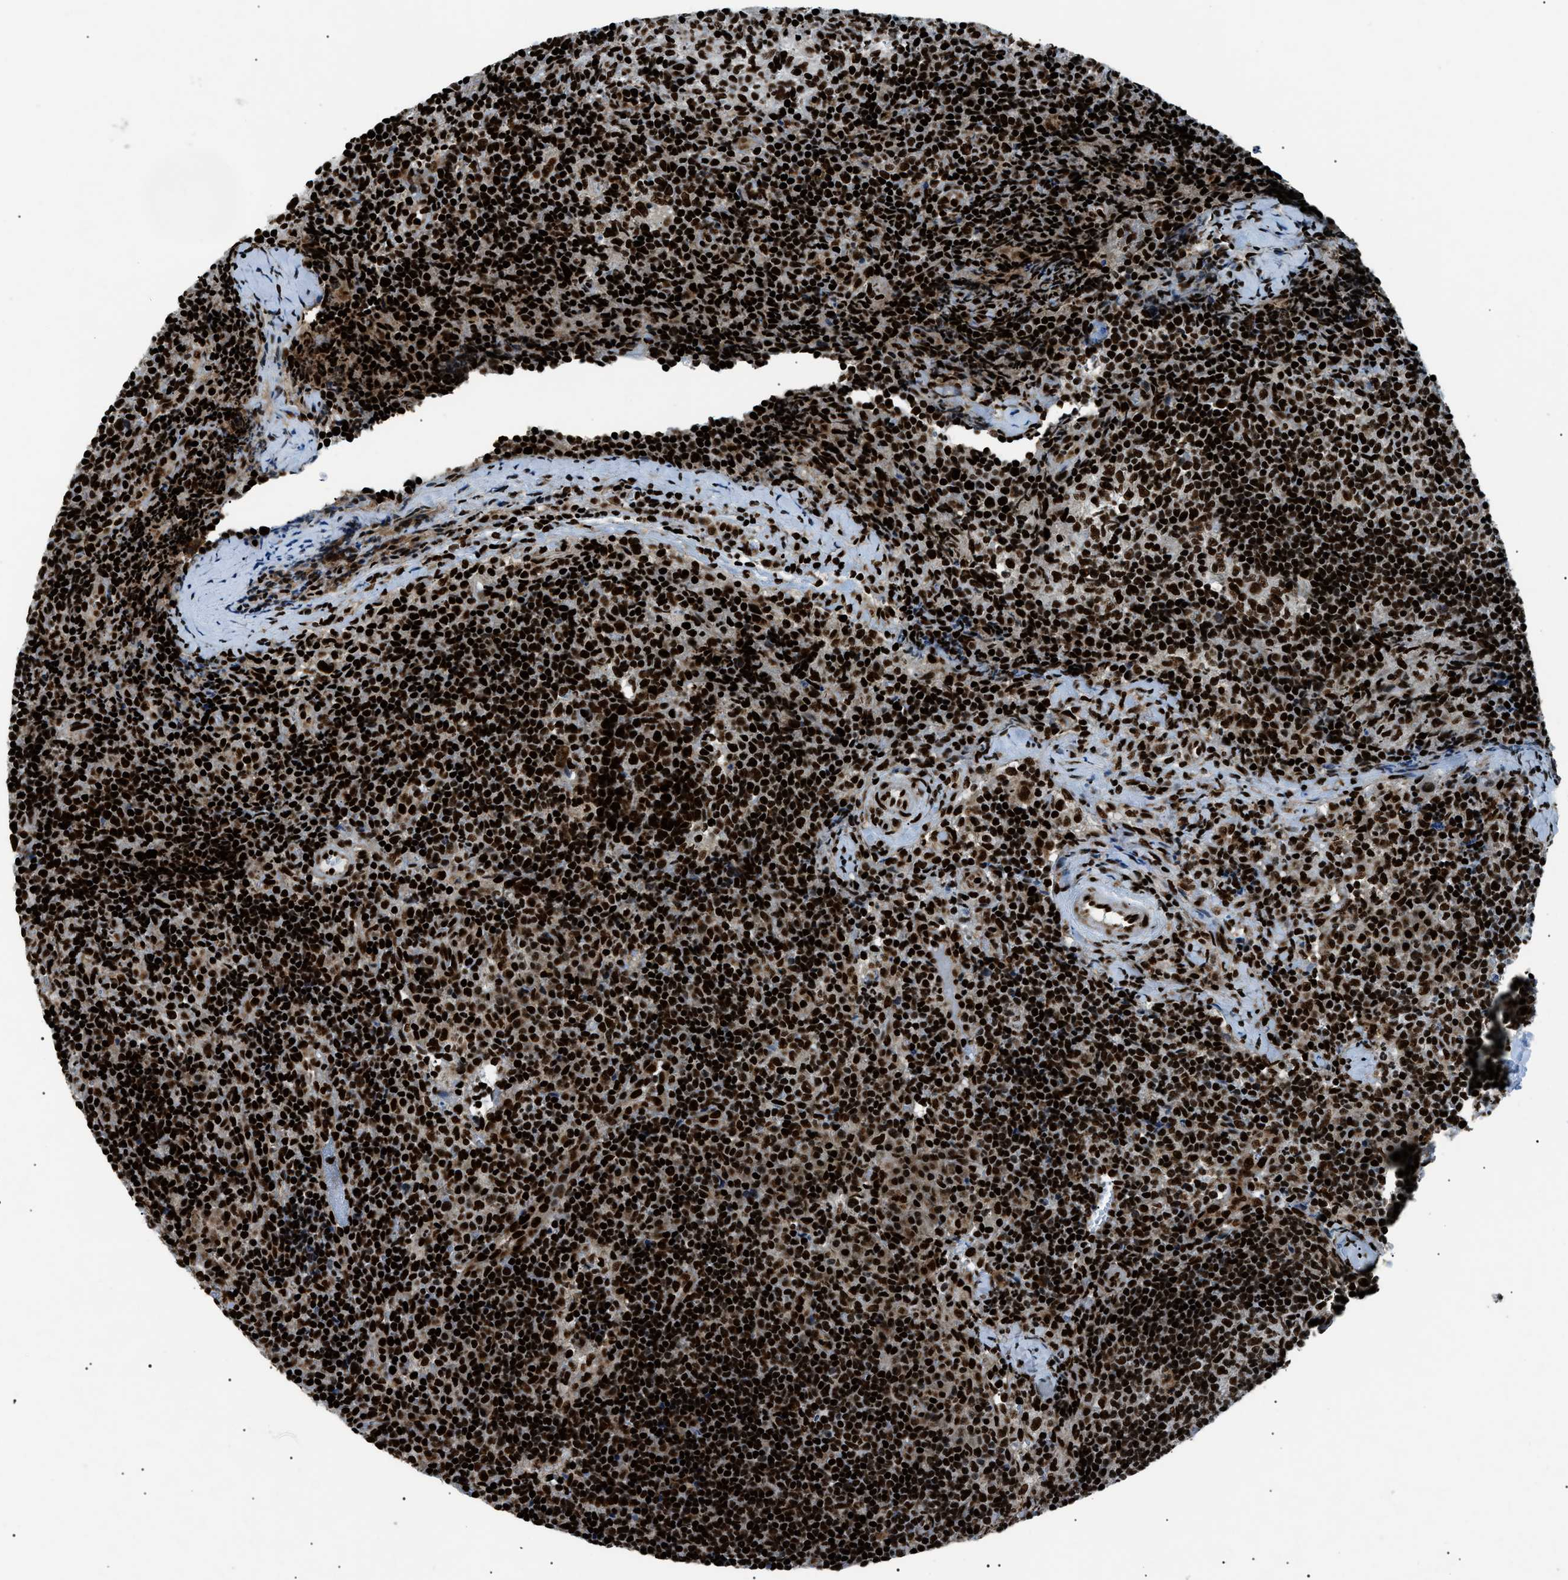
{"staining": {"intensity": "strong", "quantity": ">75%", "location": "nuclear"}, "tissue": "lymph node", "cell_type": "Germinal center cells", "image_type": "normal", "snomed": [{"axis": "morphology", "description": "Normal tissue, NOS"}, {"axis": "morphology", "description": "Inflammation, NOS"}, {"axis": "topography", "description": "Lymph node"}], "caption": "An image of human lymph node stained for a protein exhibits strong nuclear brown staining in germinal center cells. The protein is shown in brown color, while the nuclei are stained blue.", "gene": "HNRNPK", "patient": {"sex": "male", "age": 55}}